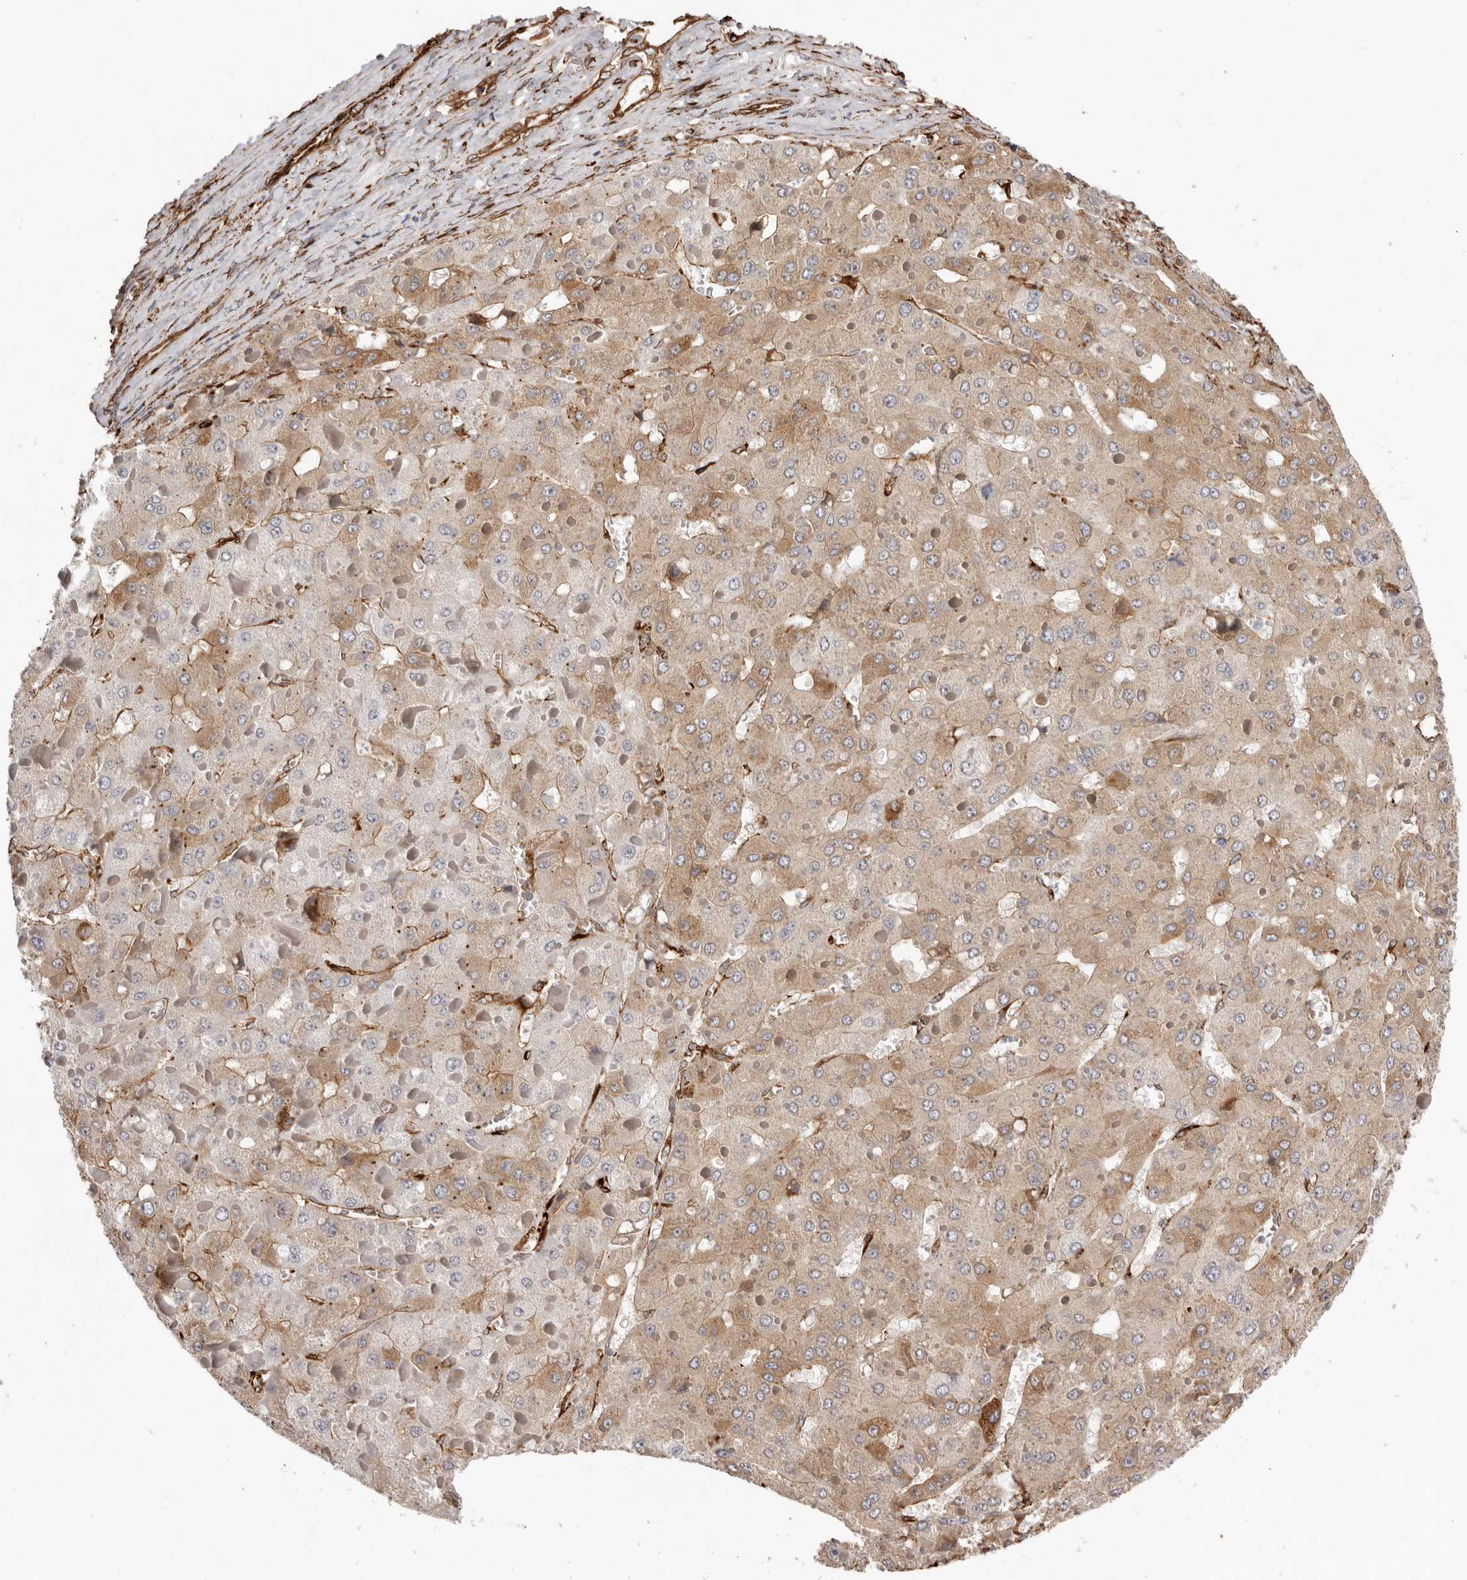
{"staining": {"intensity": "moderate", "quantity": "25%-75%", "location": "cytoplasmic/membranous"}, "tissue": "liver cancer", "cell_type": "Tumor cells", "image_type": "cancer", "snomed": [{"axis": "morphology", "description": "Carcinoma, Hepatocellular, NOS"}, {"axis": "topography", "description": "Liver"}], "caption": "Human liver hepatocellular carcinoma stained with a brown dye displays moderate cytoplasmic/membranous positive staining in about 25%-75% of tumor cells.", "gene": "WDTC1", "patient": {"sex": "female", "age": 73}}